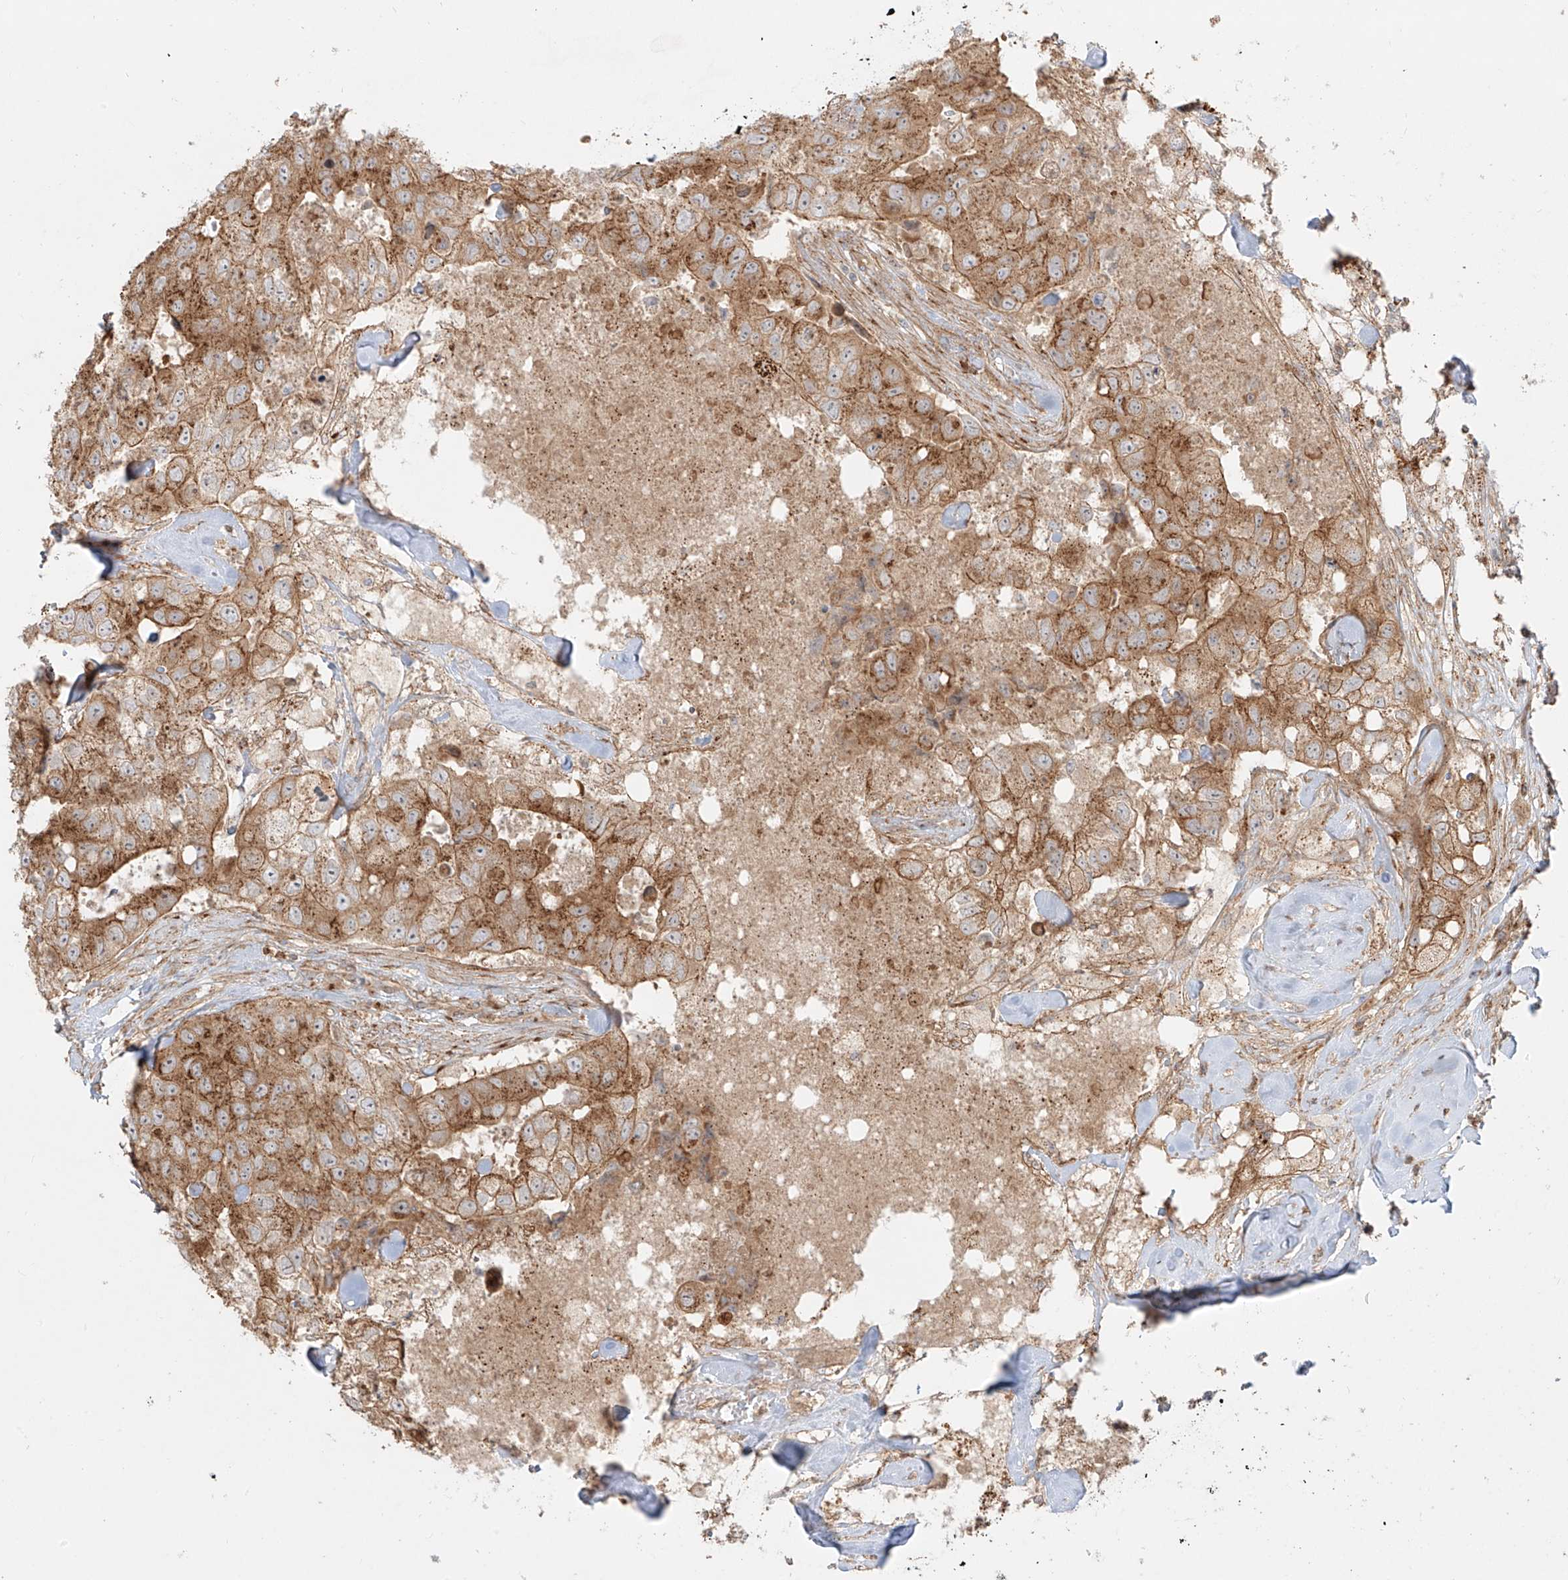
{"staining": {"intensity": "moderate", "quantity": ">75%", "location": "cytoplasmic/membranous"}, "tissue": "breast cancer", "cell_type": "Tumor cells", "image_type": "cancer", "snomed": [{"axis": "morphology", "description": "Duct carcinoma"}, {"axis": "topography", "description": "Breast"}], "caption": "Immunohistochemical staining of human breast cancer shows medium levels of moderate cytoplasmic/membranous staining in about >75% of tumor cells. The staining is performed using DAB (3,3'-diaminobenzidine) brown chromogen to label protein expression. The nuclei are counter-stained blue using hematoxylin.", "gene": "ZNF287", "patient": {"sex": "female", "age": 62}}